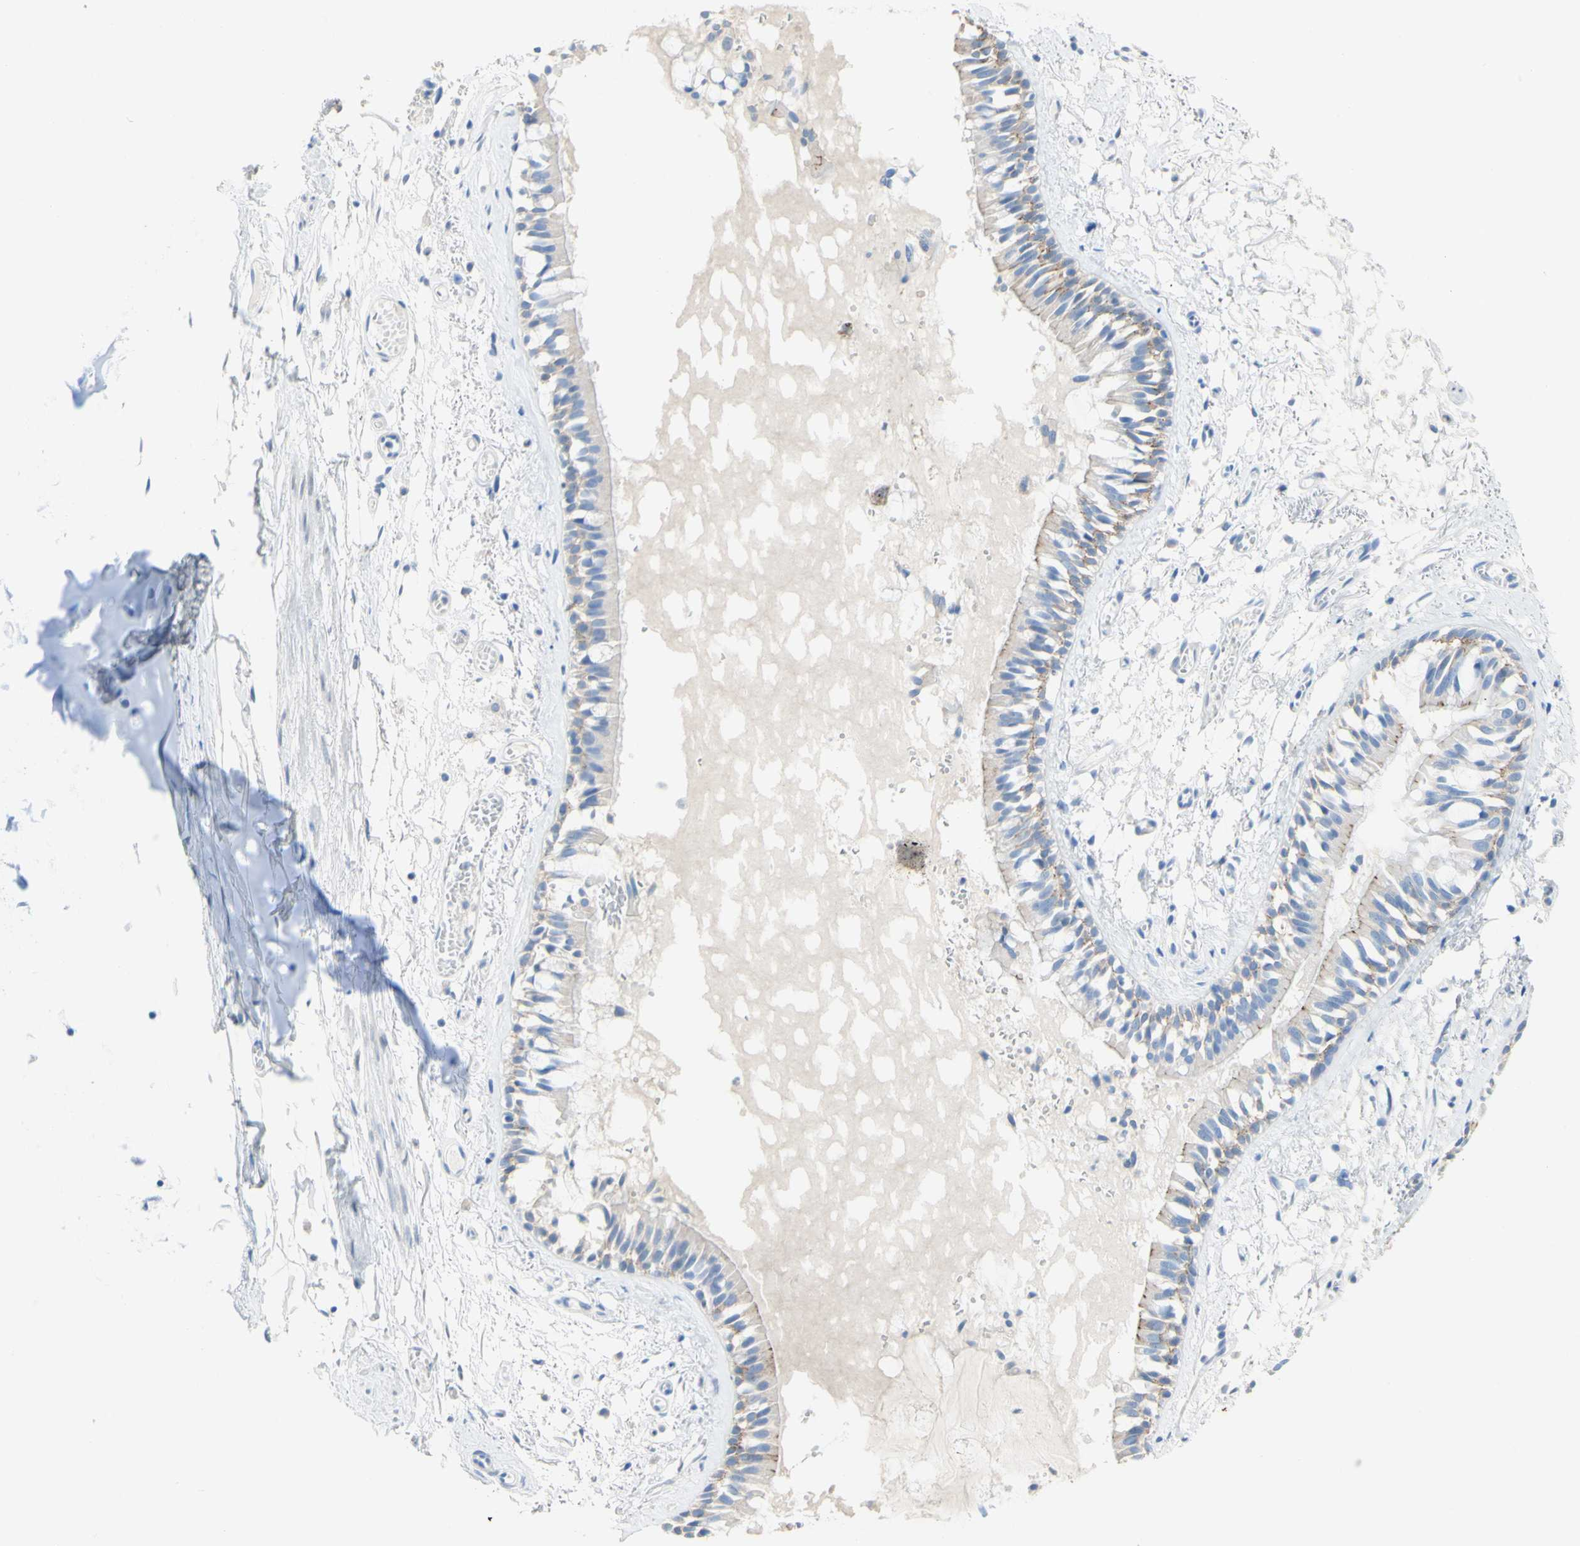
{"staining": {"intensity": "weak", "quantity": ">75%", "location": "cytoplasmic/membranous"}, "tissue": "bronchus", "cell_type": "Respiratory epithelial cells", "image_type": "normal", "snomed": [{"axis": "morphology", "description": "Normal tissue, NOS"}, {"axis": "morphology", "description": "Inflammation, NOS"}, {"axis": "topography", "description": "Cartilage tissue"}, {"axis": "topography", "description": "Lung"}], "caption": "Immunohistochemical staining of benign bronchus demonstrates low levels of weak cytoplasmic/membranous expression in approximately >75% of respiratory epithelial cells. (DAB (3,3'-diaminobenzidine) = brown stain, brightfield microscopy at high magnification).", "gene": "DSC2", "patient": {"sex": "male", "age": 71}}